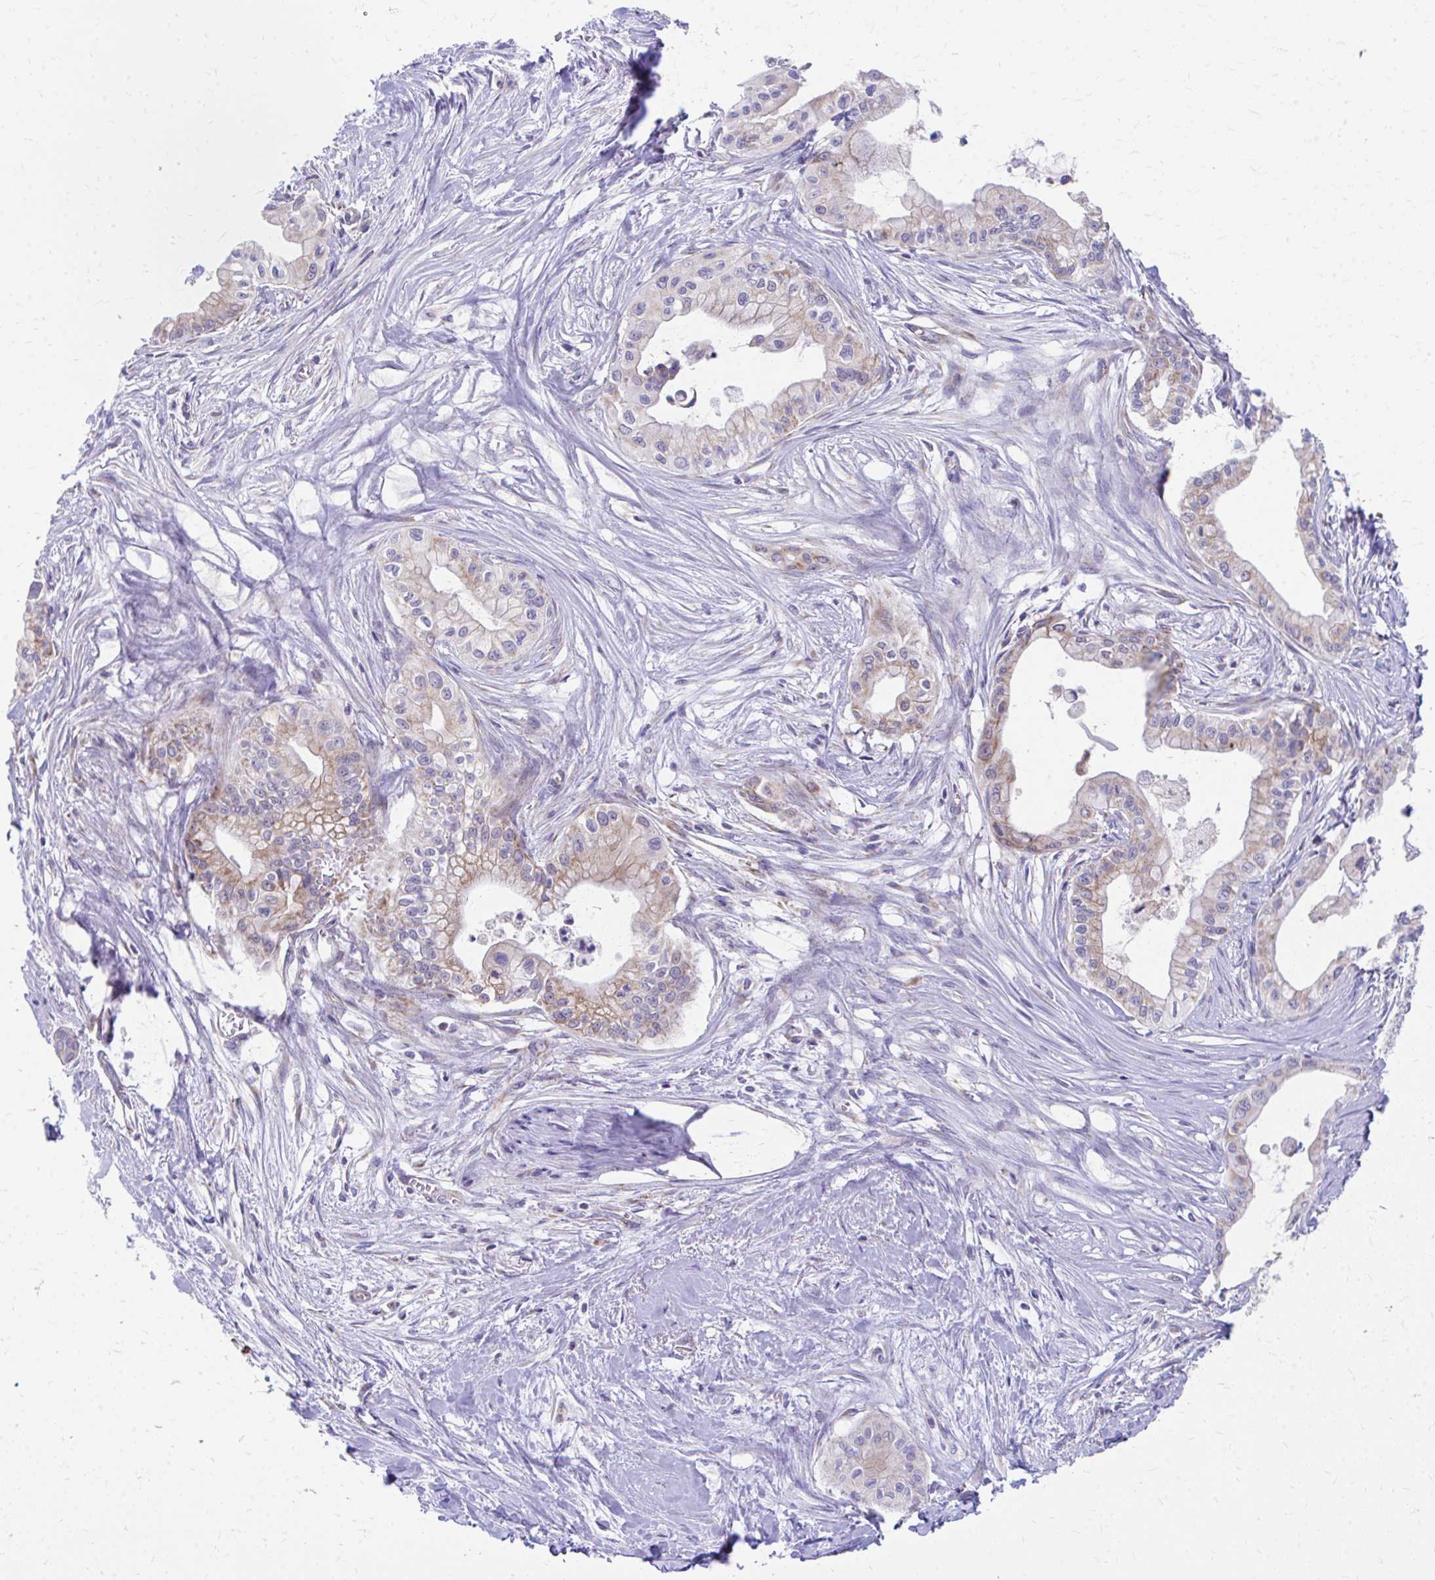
{"staining": {"intensity": "weak", "quantity": "25%-75%", "location": "cytoplasmic/membranous"}, "tissue": "pancreatic cancer", "cell_type": "Tumor cells", "image_type": "cancer", "snomed": [{"axis": "morphology", "description": "Adenocarcinoma, NOS"}, {"axis": "topography", "description": "Pancreas"}], "caption": "Immunohistochemistry (IHC) staining of pancreatic cancer (adenocarcinoma), which reveals low levels of weak cytoplasmic/membranous positivity in about 25%-75% of tumor cells indicating weak cytoplasmic/membranous protein positivity. The staining was performed using DAB (3,3'-diaminobenzidine) (brown) for protein detection and nuclei were counterstained in hematoxylin (blue).", "gene": "MRPL19", "patient": {"sex": "male", "age": 78}}